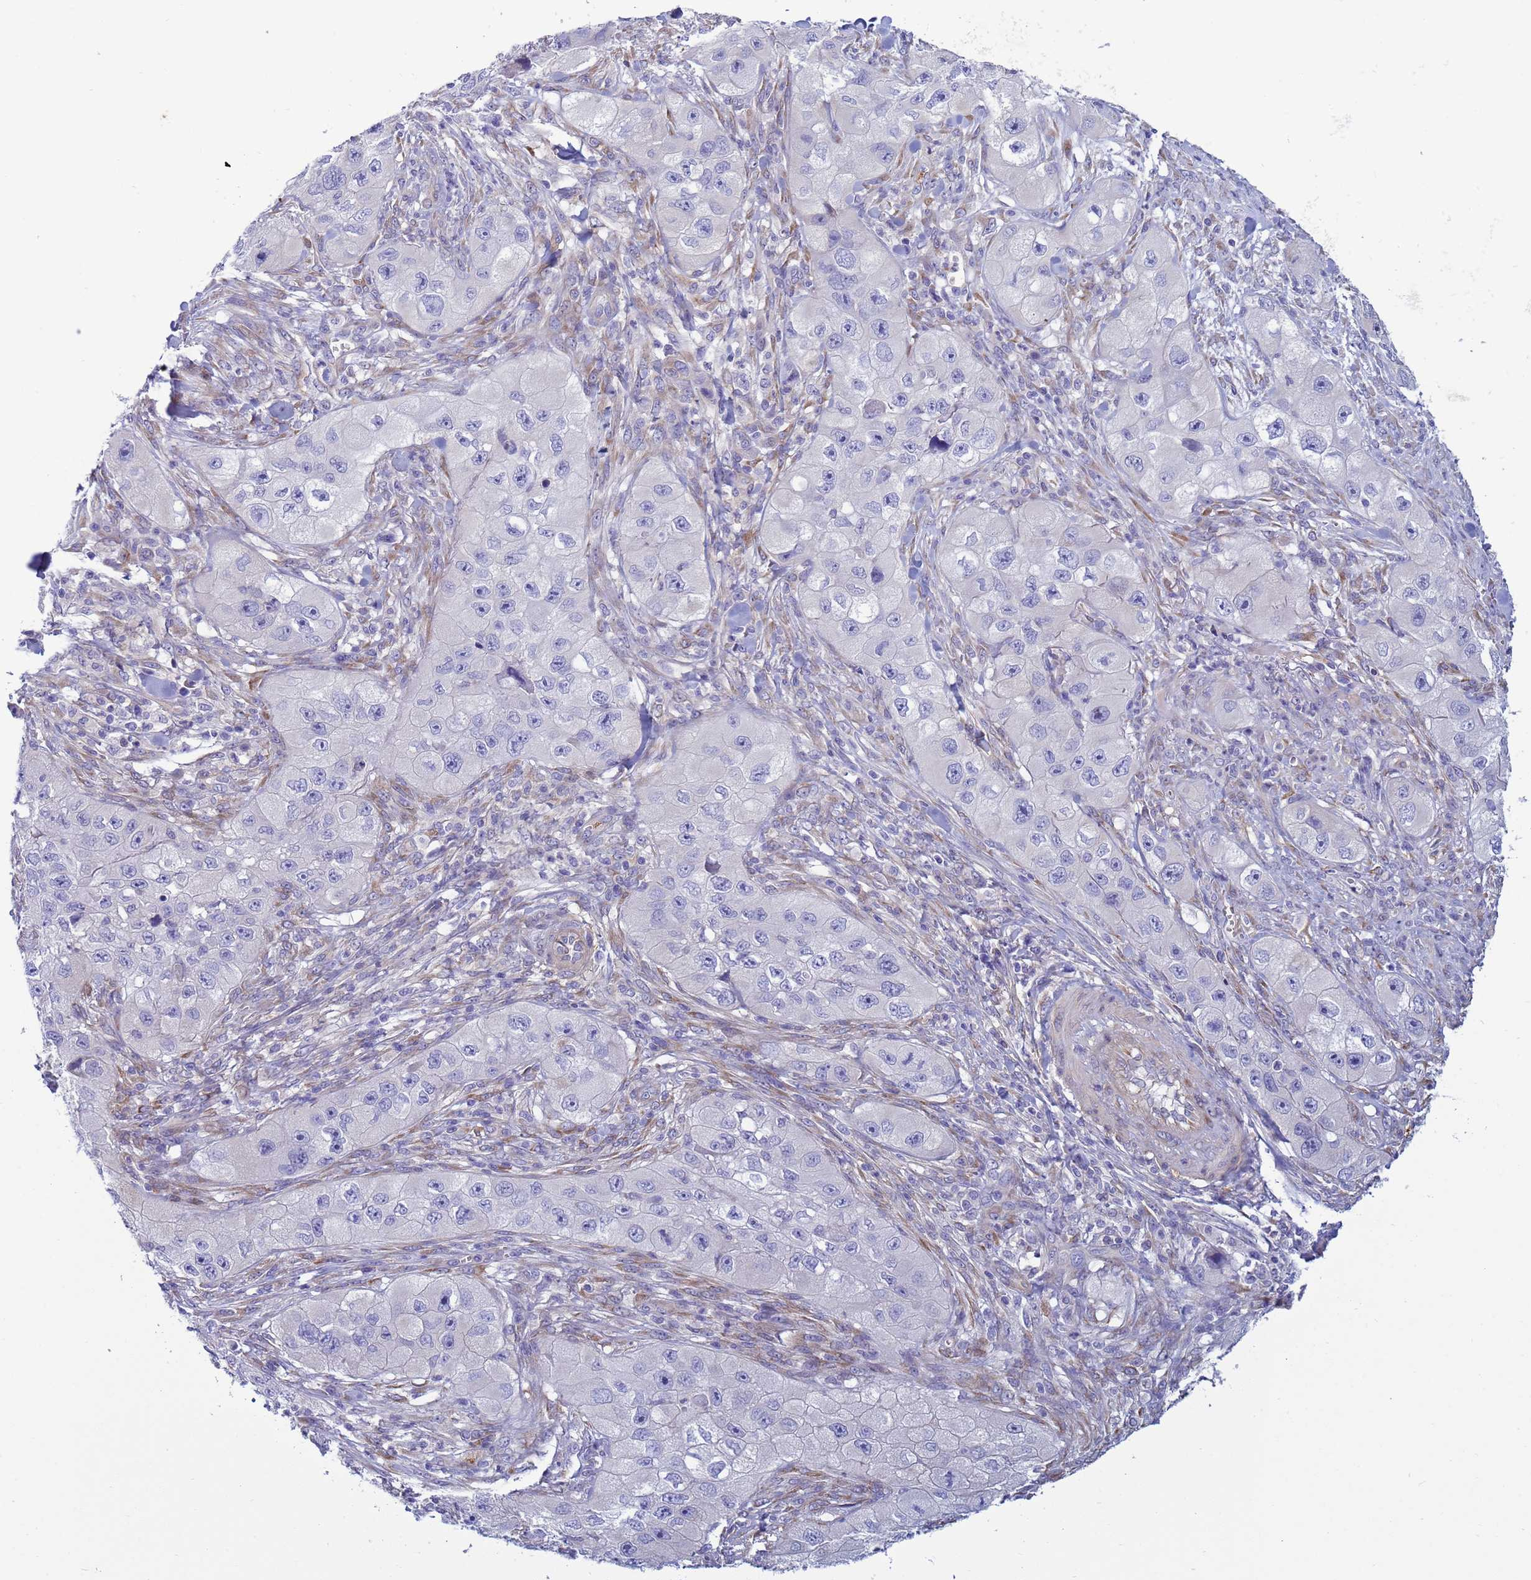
{"staining": {"intensity": "negative", "quantity": "none", "location": "none"}, "tissue": "skin cancer", "cell_type": "Tumor cells", "image_type": "cancer", "snomed": [{"axis": "morphology", "description": "Squamous cell carcinoma, NOS"}, {"axis": "topography", "description": "Skin"}, {"axis": "topography", "description": "Subcutis"}], "caption": "Squamous cell carcinoma (skin) stained for a protein using immunohistochemistry (IHC) displays no positivity tumor cells.", "gene": "TRPC6", "patient": {"sex": "male", "age": 73}}